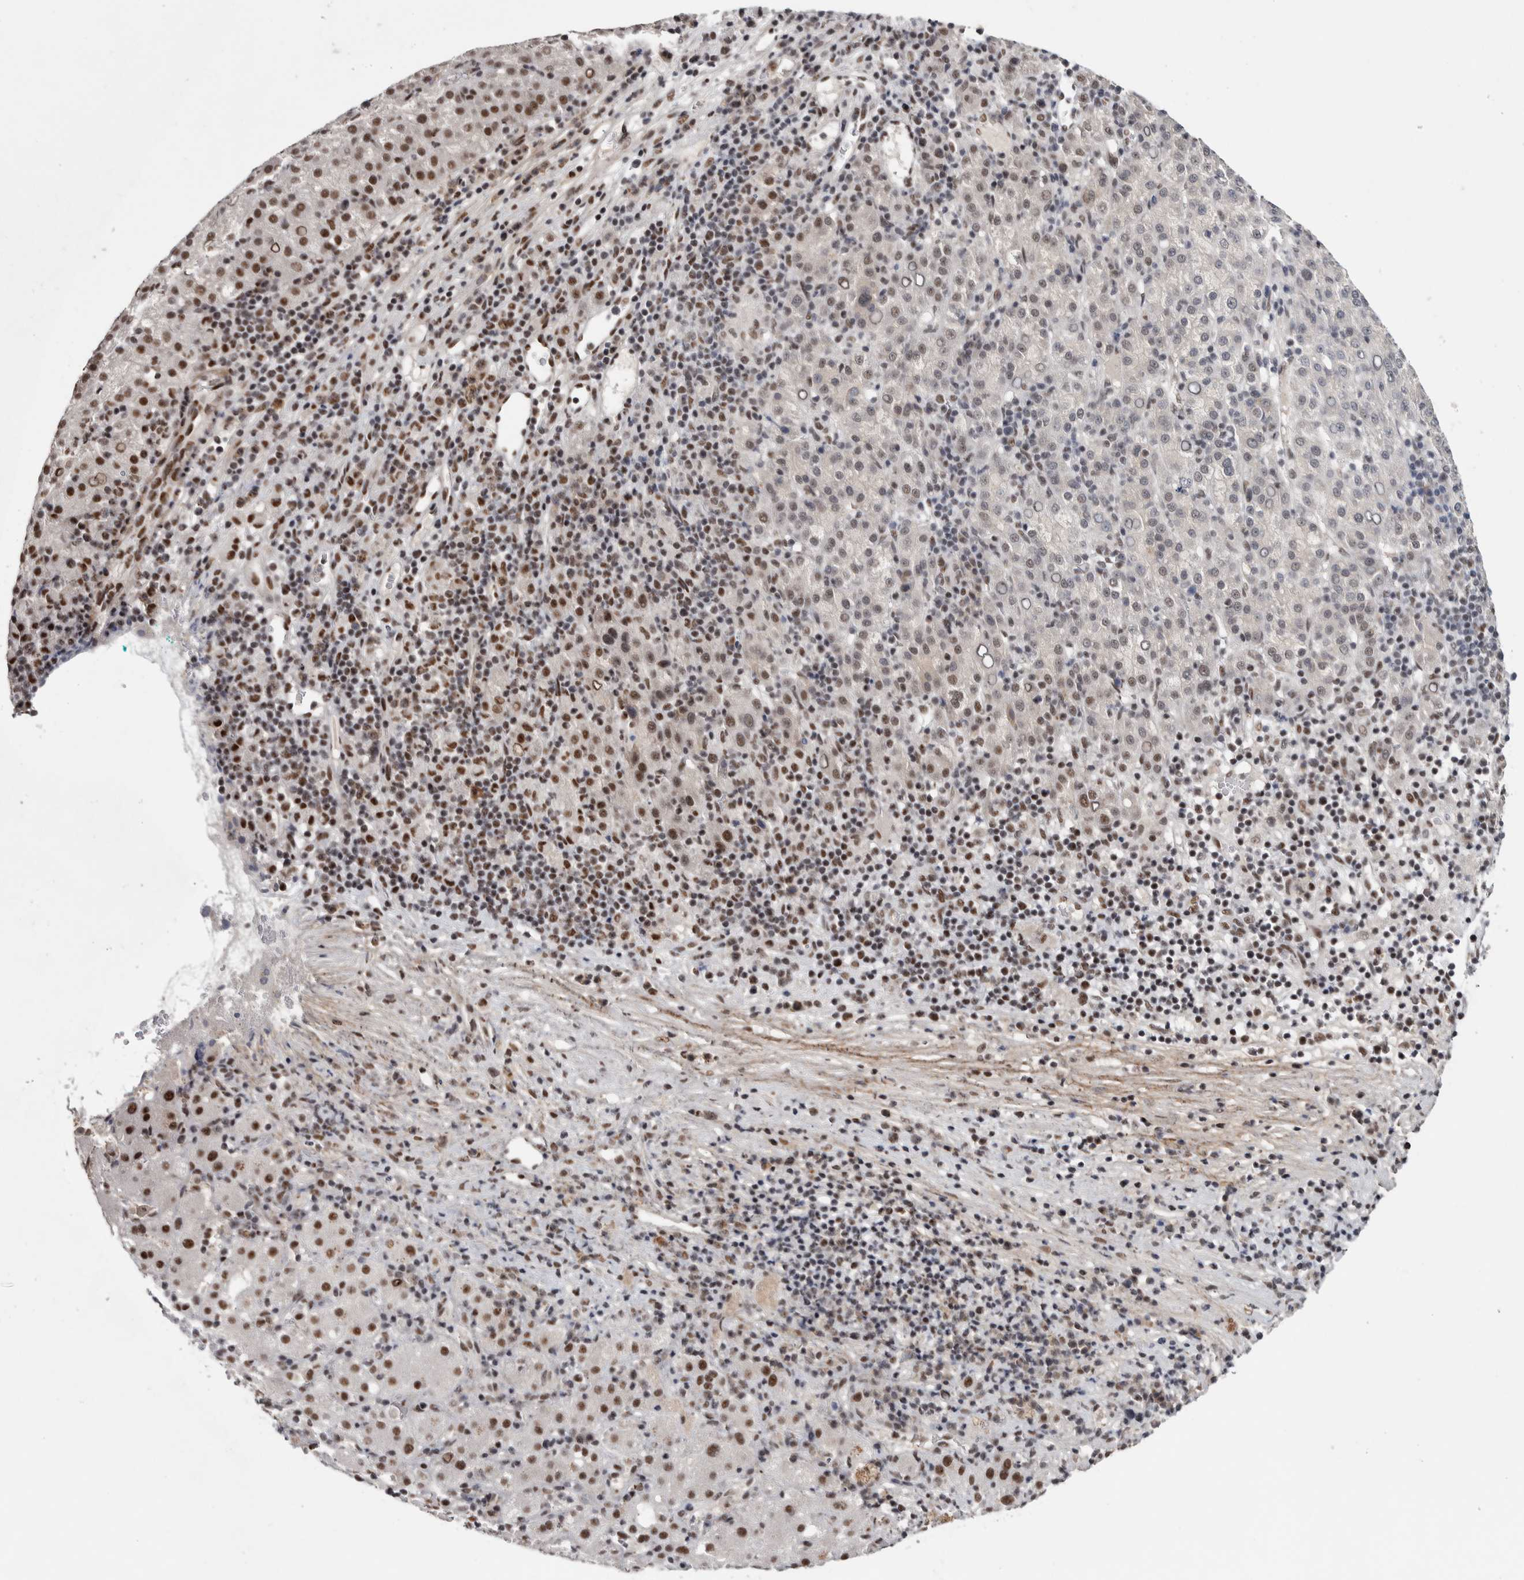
{"staining": {"intensity": "weak", "quantity": "25%-75%", "location": "nuclear"}, "tissue": "liver cancer", "cell_type": "Tumor cells", "image_type": "cancer", "snomed": [{"axis": "morphology", "description": "Carcinoma, Hepatocellular, NOS"}, {"axis": "topography", "description": "Liver"}], "caption": "Liver hepatocellular carcinoma stained with a protein marker reveals weak staining in tumor cells.", "gene": "ASPN", "patient": {"sex": "female", "age": 58}}